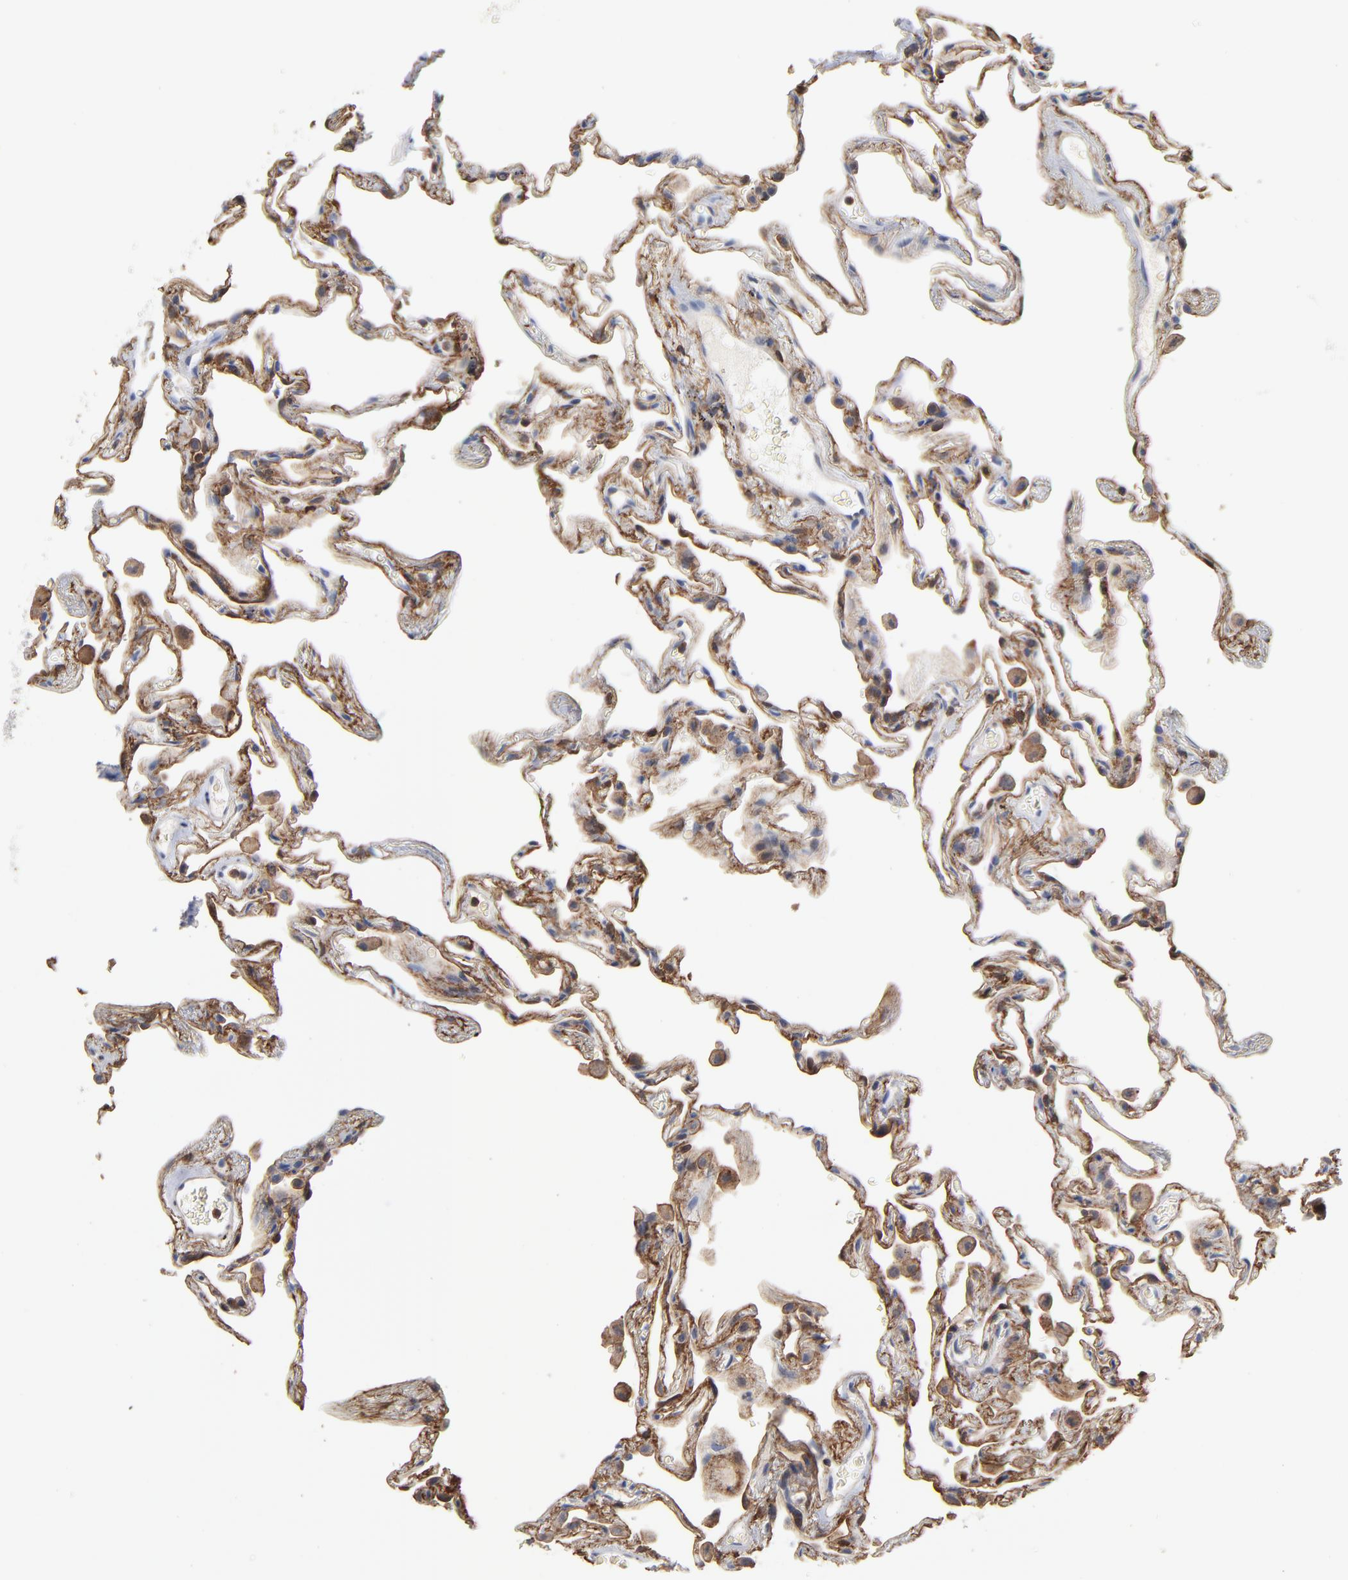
{"staining": {"intensity": "moderate", "quantity": ">75%", "location": "cytoplasmic/membranous"}, "tissue": "lung", "cell_type": "Alveolar cells", "image_type": "normal", "snomed": [{"axis": "morphology", "description": "Normal tissue, NOS"}, {"axis": "morphology", "description": "Inflammation, NOS"}, {"axis": "topography", "description": "Lung"}], "caption": "Immunohistochemical staining of normal lung demonstrates >75% levels of moderate cytoplasmic/membranous protein positivity in approximately >75% of alveolar cells.", "gene": "PDLIM2", "patient": {"sex": "male", "age": 69}}